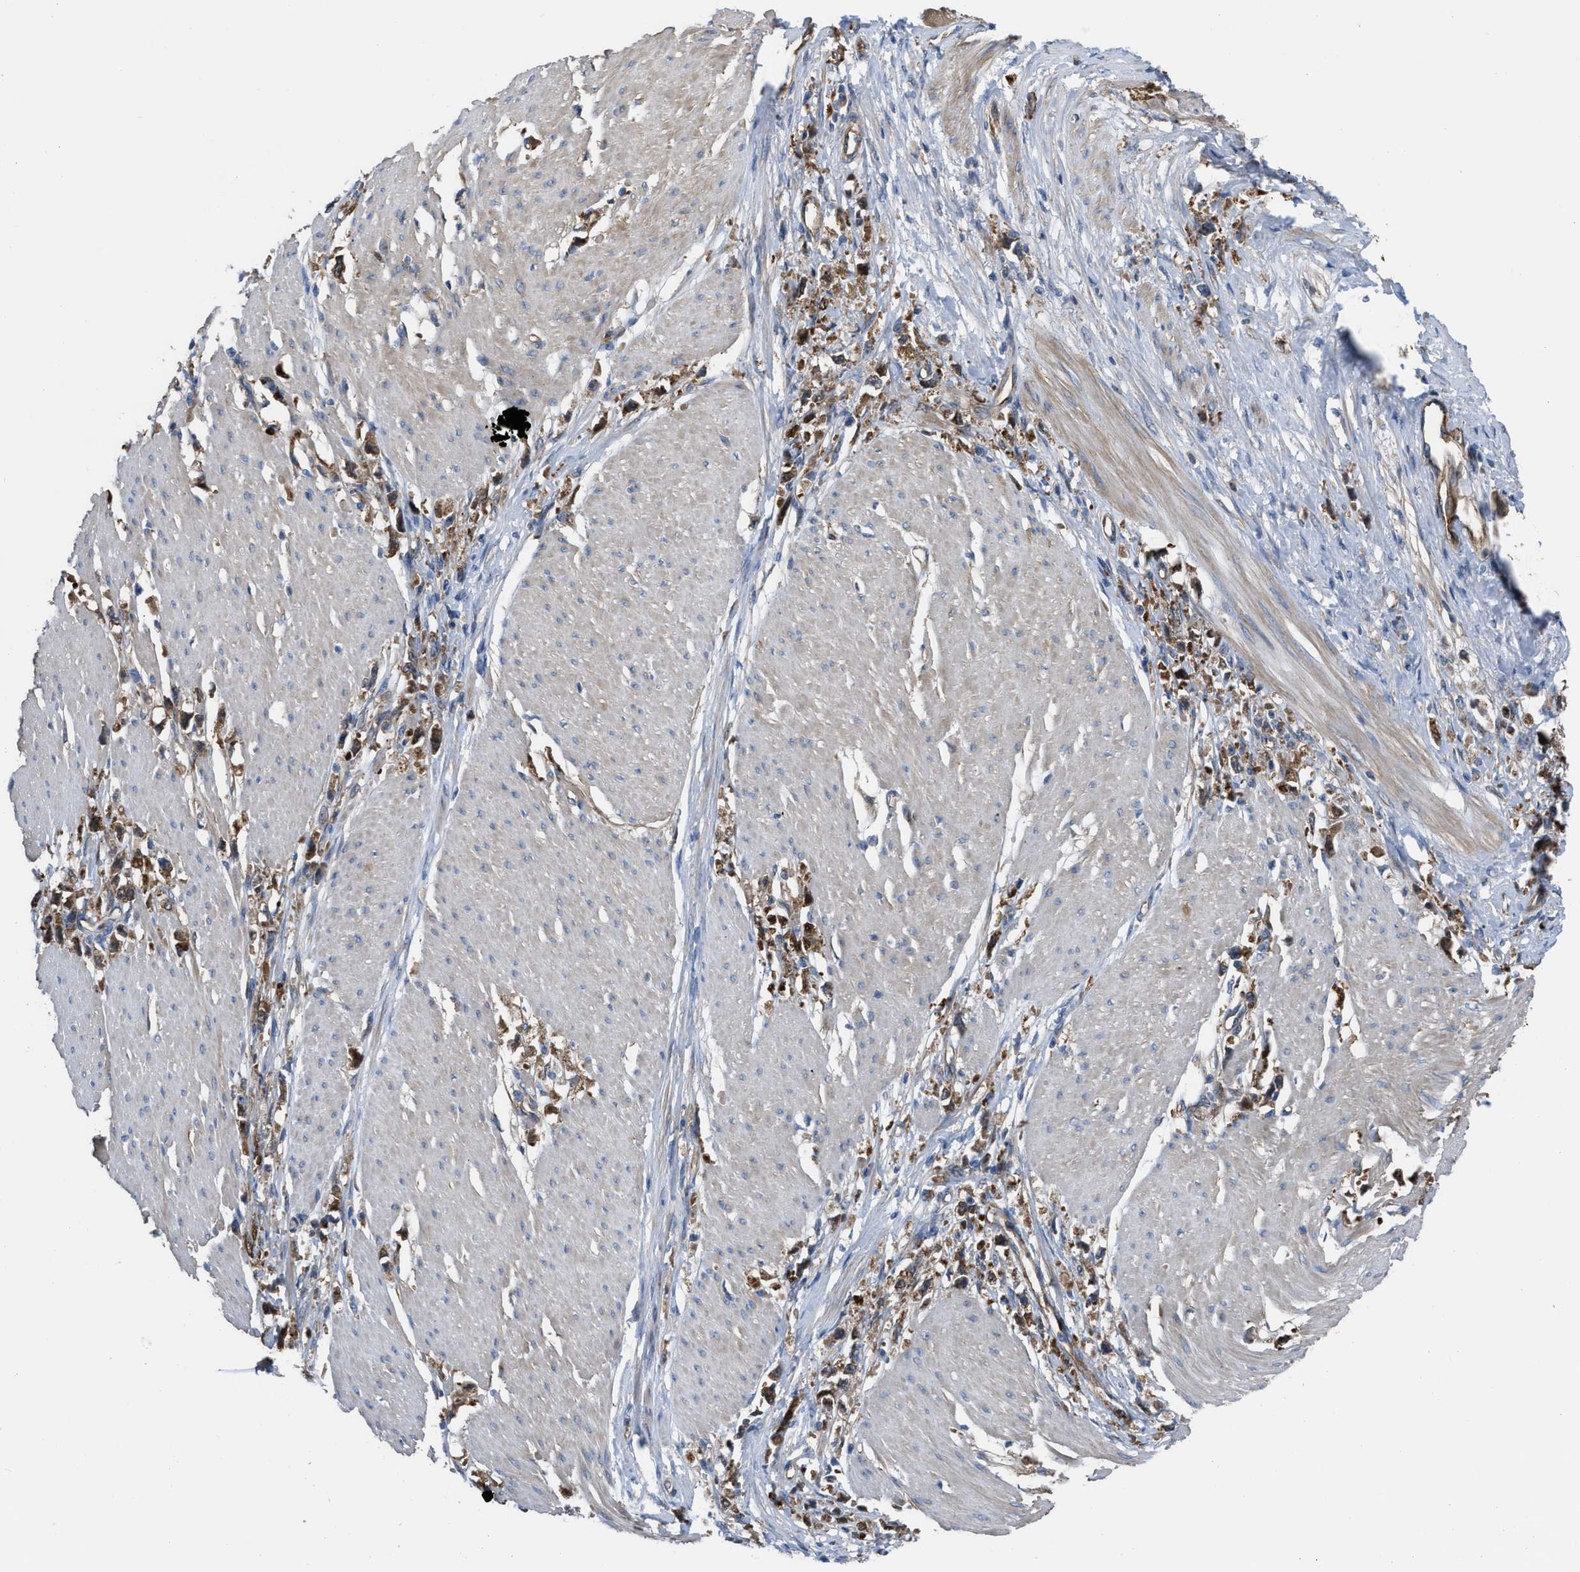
{"staining": {"intensity": "moderate", "quantity": ">75%", "location": "cytoplasmic/membranous"}, "tissue": "stomach cancer", "cell_type": "Tumor cells", "image_type": "cancer", "snomed": [{"axis": "morphology", "description": "Adenocarcinoma, NOS"}, {"axis": "topography", "description": "Stomach"}], "caption": "Protein analysis of adenocarcinoma (stomach) tissue exhibits moderate cytoplasmic/membranous expression in about >75% of tumor cells. (Stains: DAB in brown, nuclei in blue, Microscopy: brightfield microscopy at high magnification).", "gene": "TRIOBP", "patient": {"sex": "female", "age": 59}}